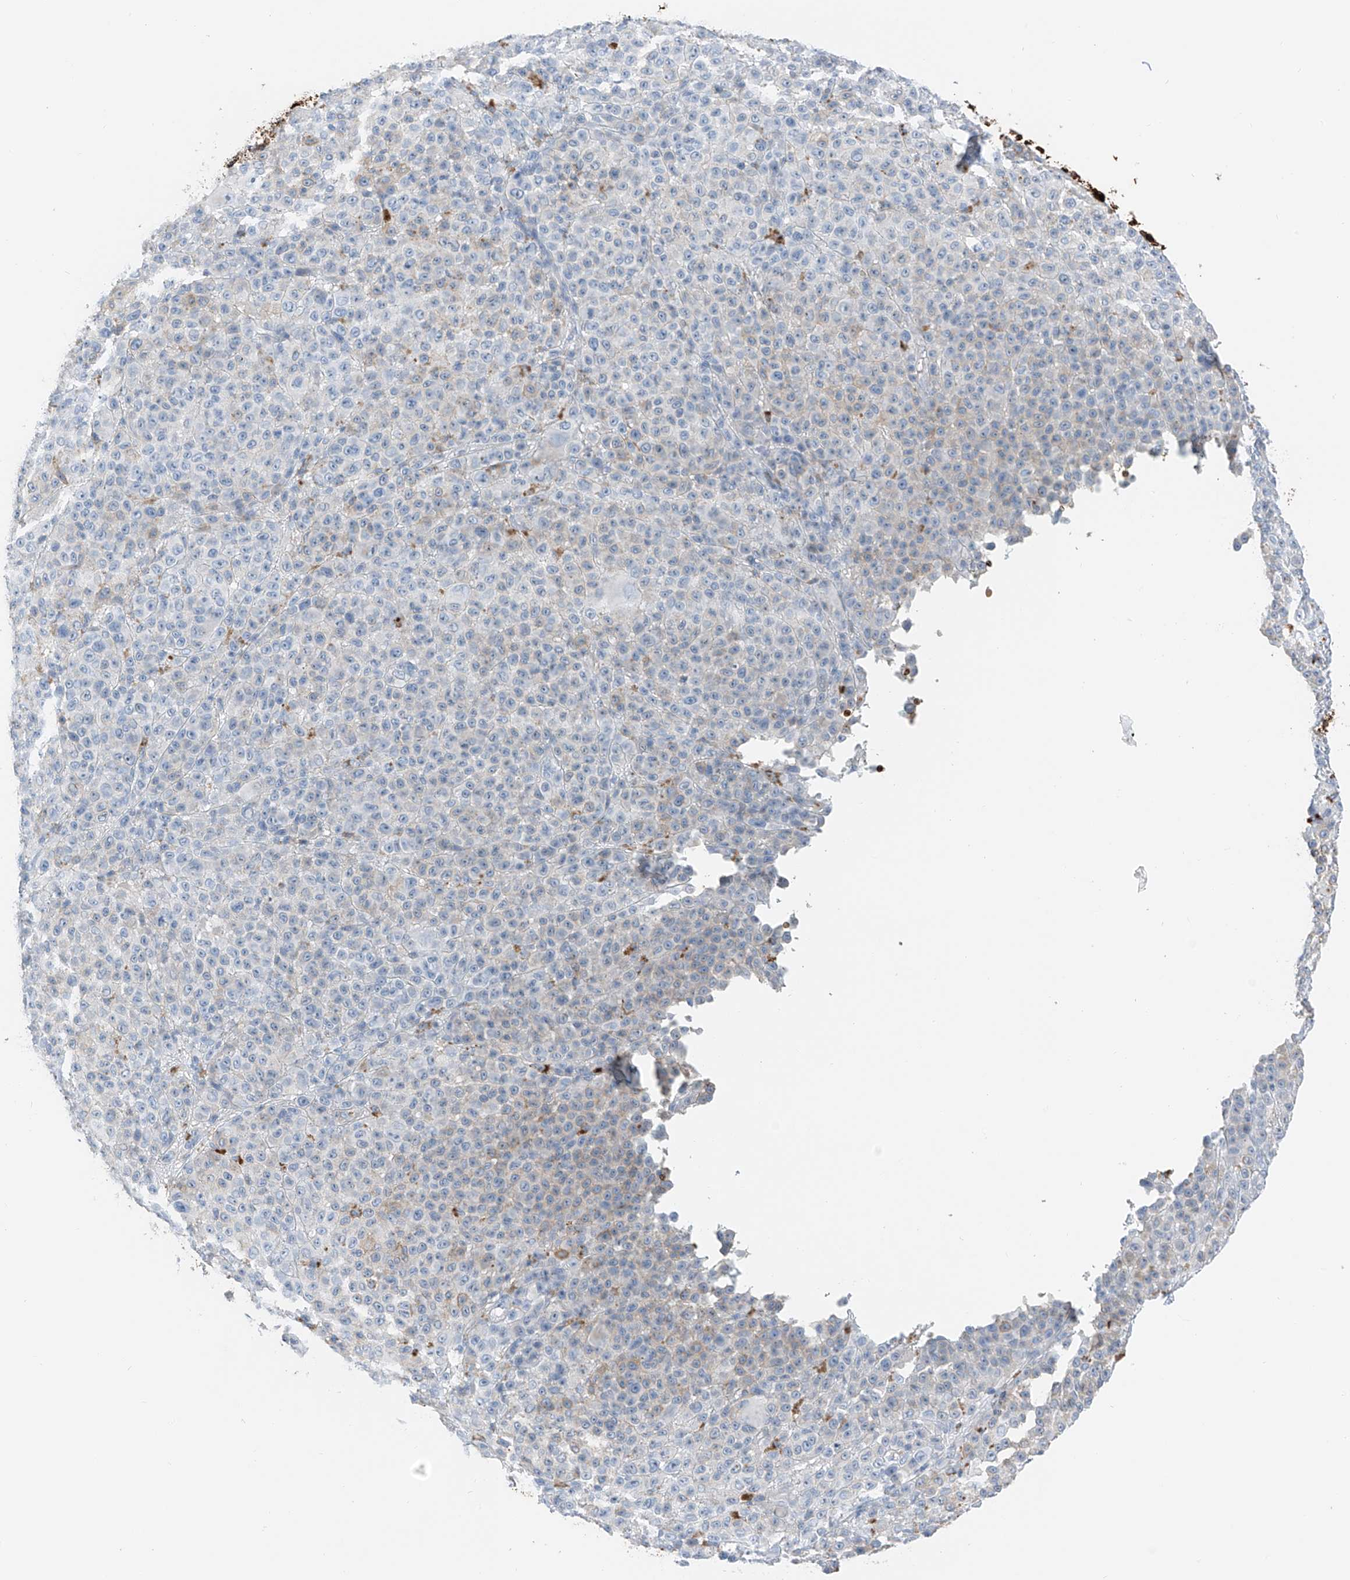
{"staining": {"intensity": "negative", "quantity": "none", "location": "none"}, "tissue": "melanoma", "cell_type": "Tumor cells", "image_type": "cancer", "snomed": [{"axis": "morphology", "description": "Malignant melanoma, NOS"}, {"axis": "topography", "description": "Skin"}], "caption": "Immunohistochemistry (IHC) of malignant melanoma shows no positivity in tumor cells.", "gene": "PRSS23", "patient": {"sex": "female", "age": 94}}